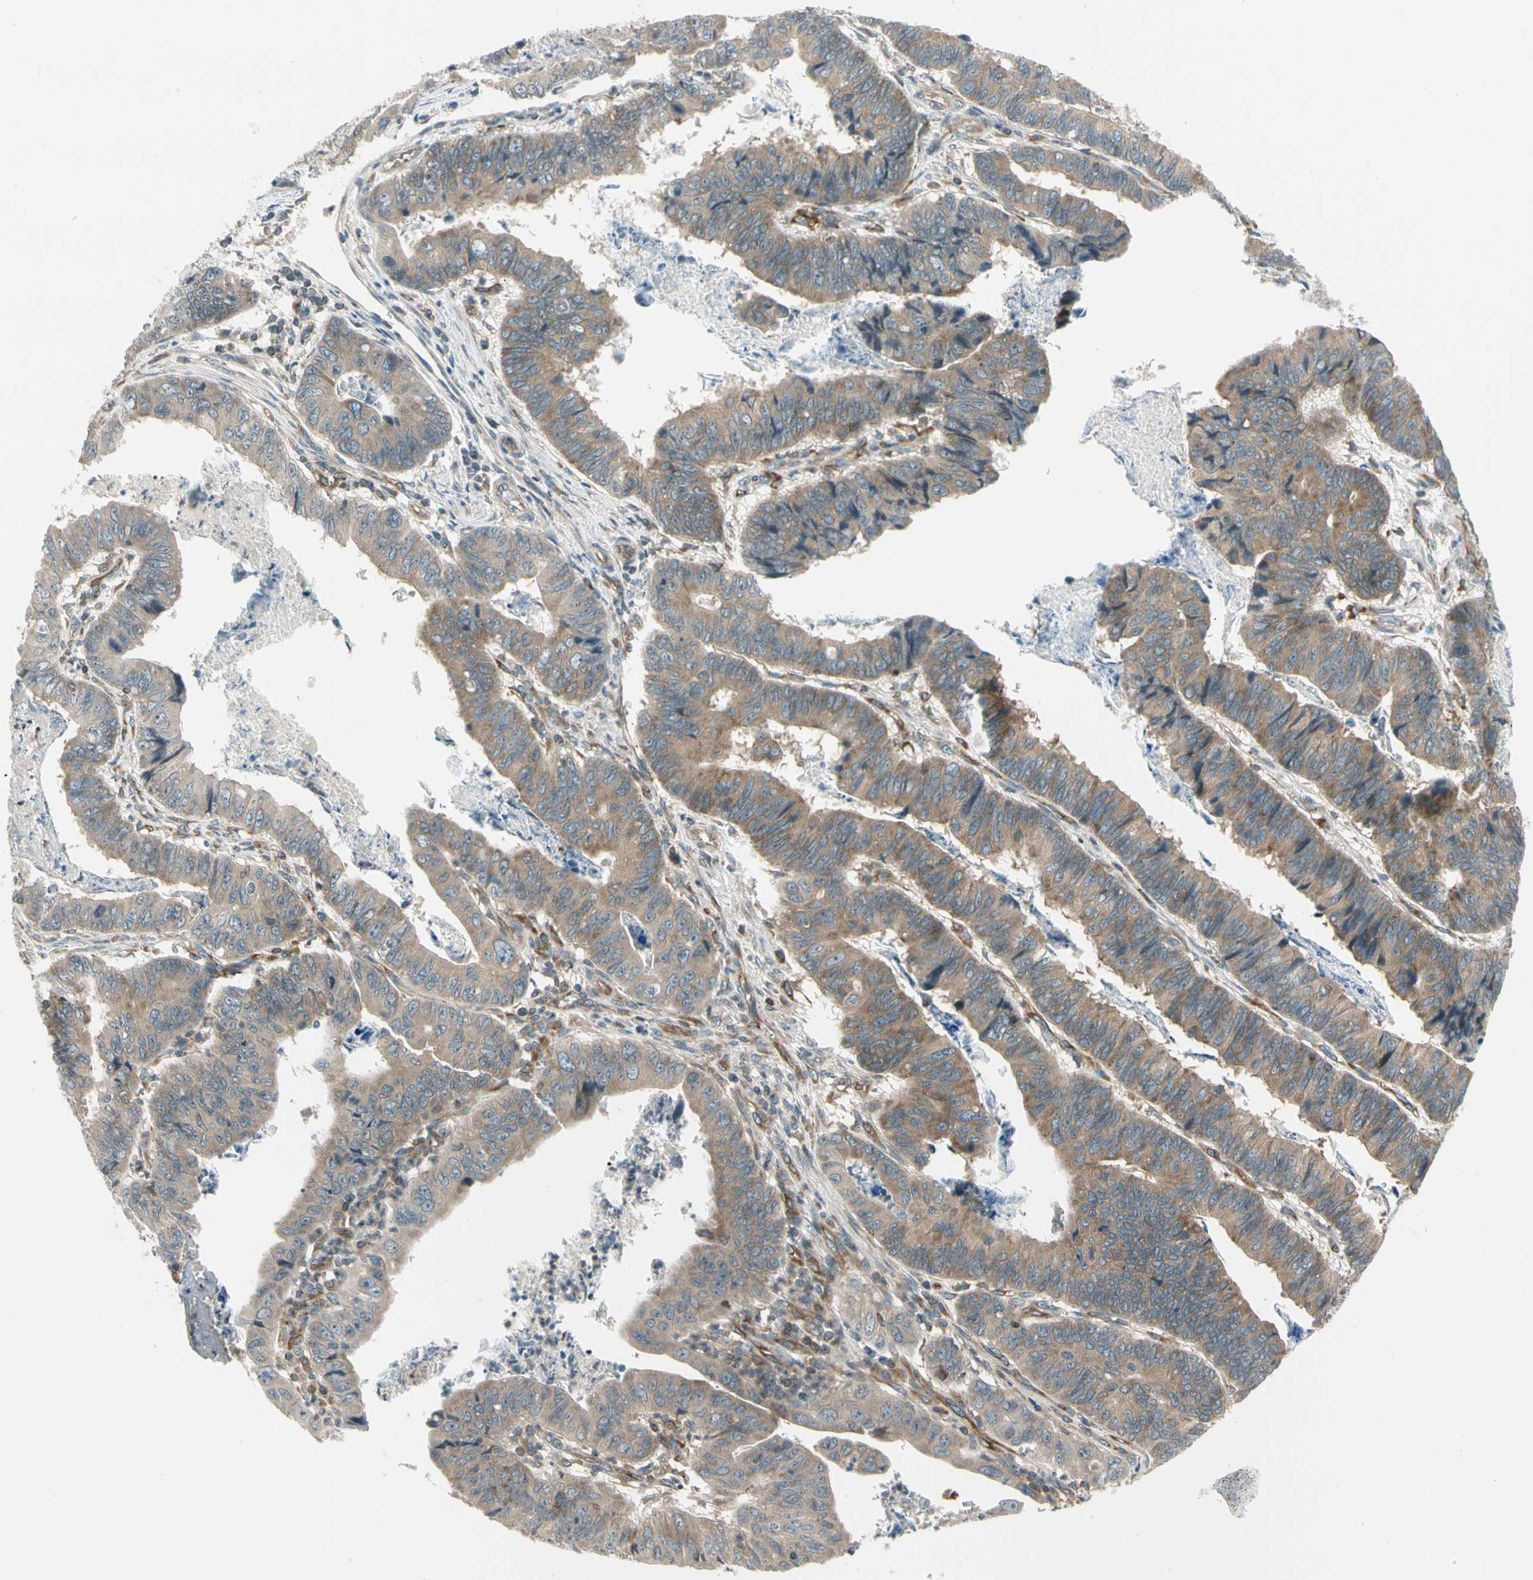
{"staining": {"intensity": "moderate", "quantity": ">75%", "location": "cytoplasmic/membranous"}, "tissue": "stomach cancer", "cell_type": "Tumor cells", "image_type": "cancer", "snomed": [{"axis": "morphology", "description": "Adenocarcinoma, NOS"}, {"axis": "topography", "description": "Stomach, lower"}], "caption": "Immunohistochemistry of human stomach cancer displays medium levels of moderate cytoplasmic/membranous positivity in approximately >75% of tumor cells.", "gene": "TRIO", "patient": {"sex": "male", "age": 77}}